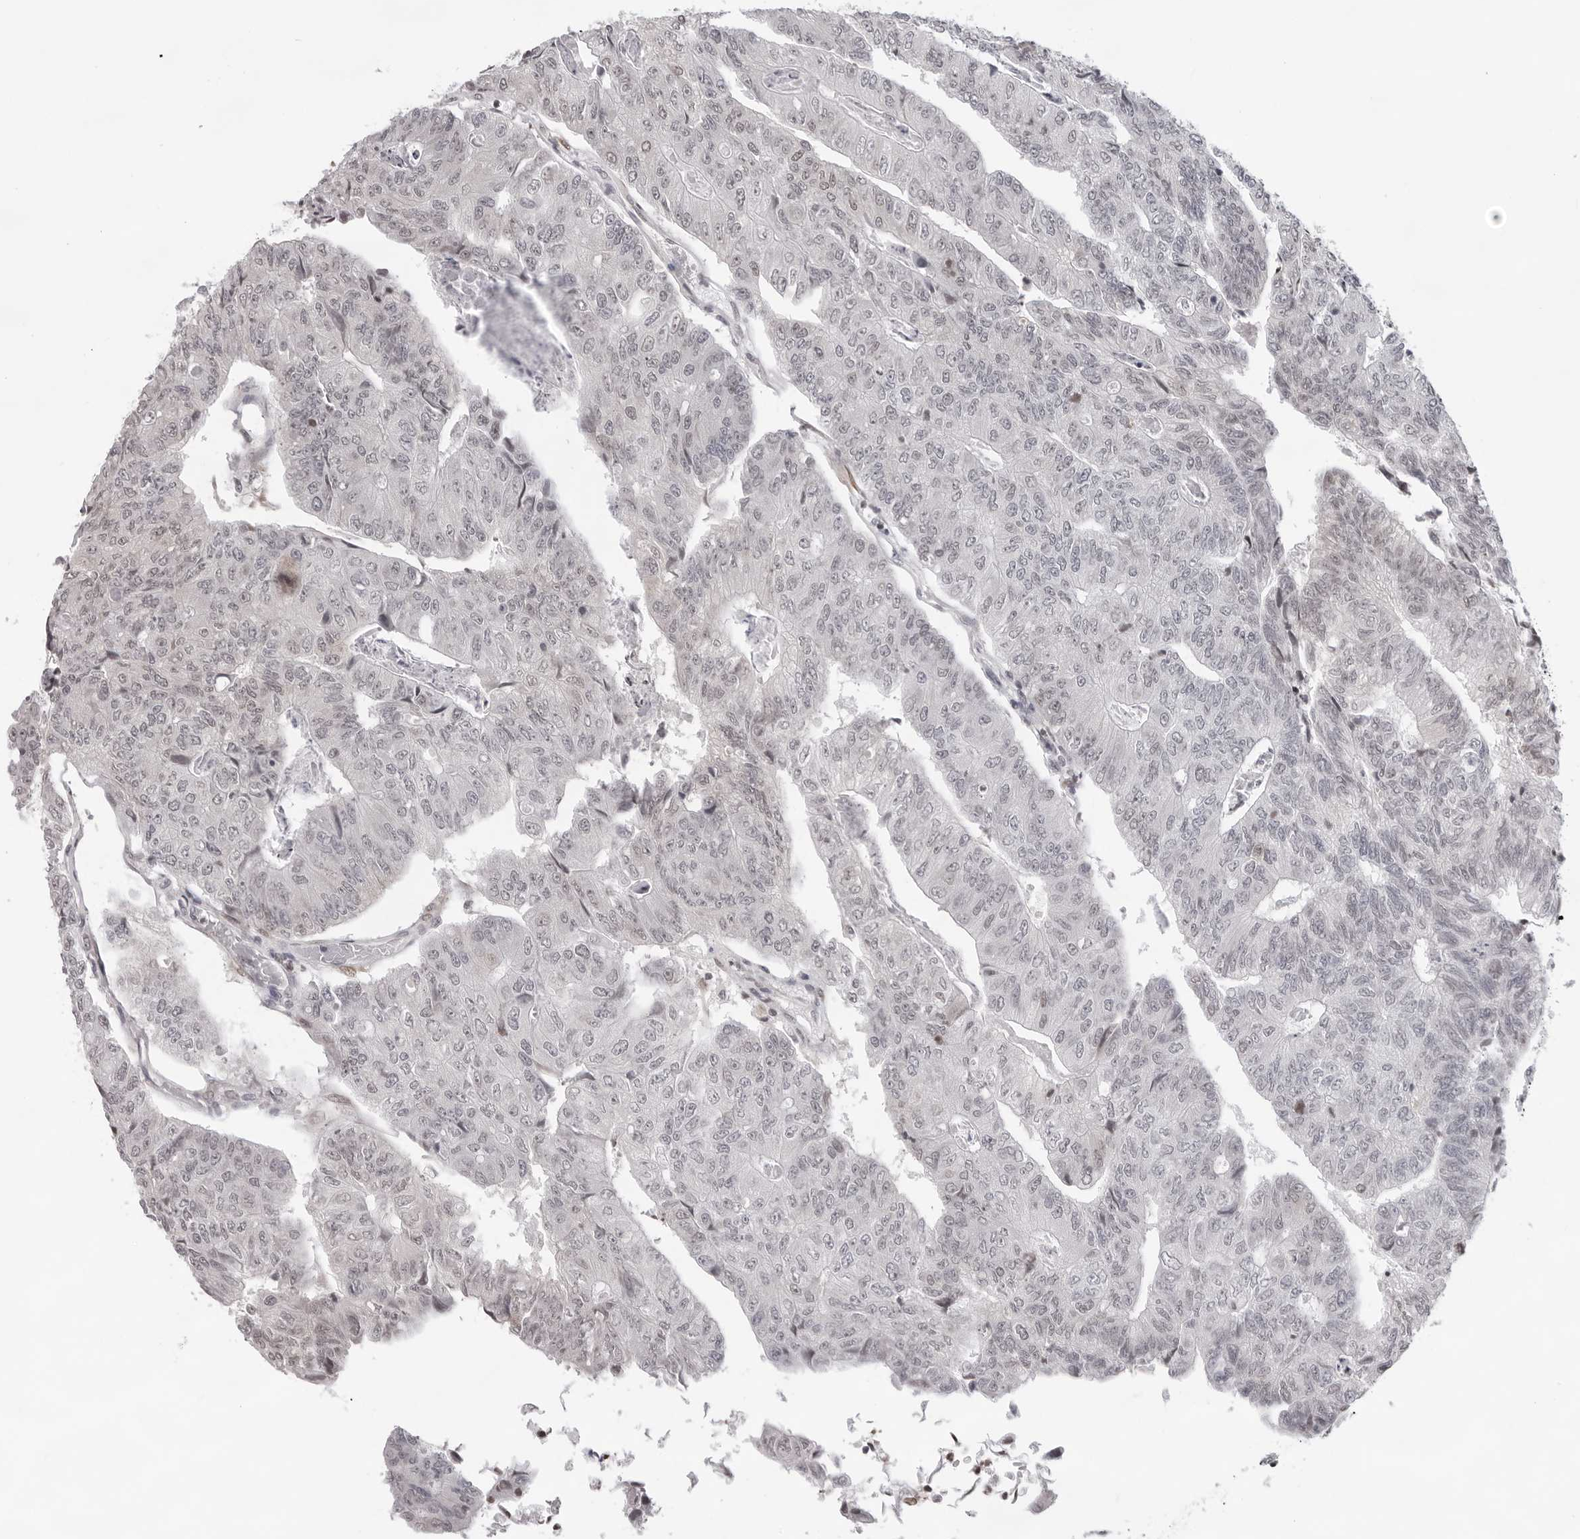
{"staining": {"intensity": "weak", "quantity": "<25%", "location": "cytoplasmic/membranous"}, "tissue": "colorectal cancer", "cell_type": "Tumor cells", "image_type": "cancer", "snomed": [{"axis": "morphology", "description": "Adenocarcinoma, NOS"}, {"axis": "topography", "description": "Colon"}], "caption": "Immunohistochemistry image of colorectal cancer stained for a protein (brown), which displays no staining in tumor cells.", "gene": "CASP7", "patient": {"sex": "female", "age": 67}}